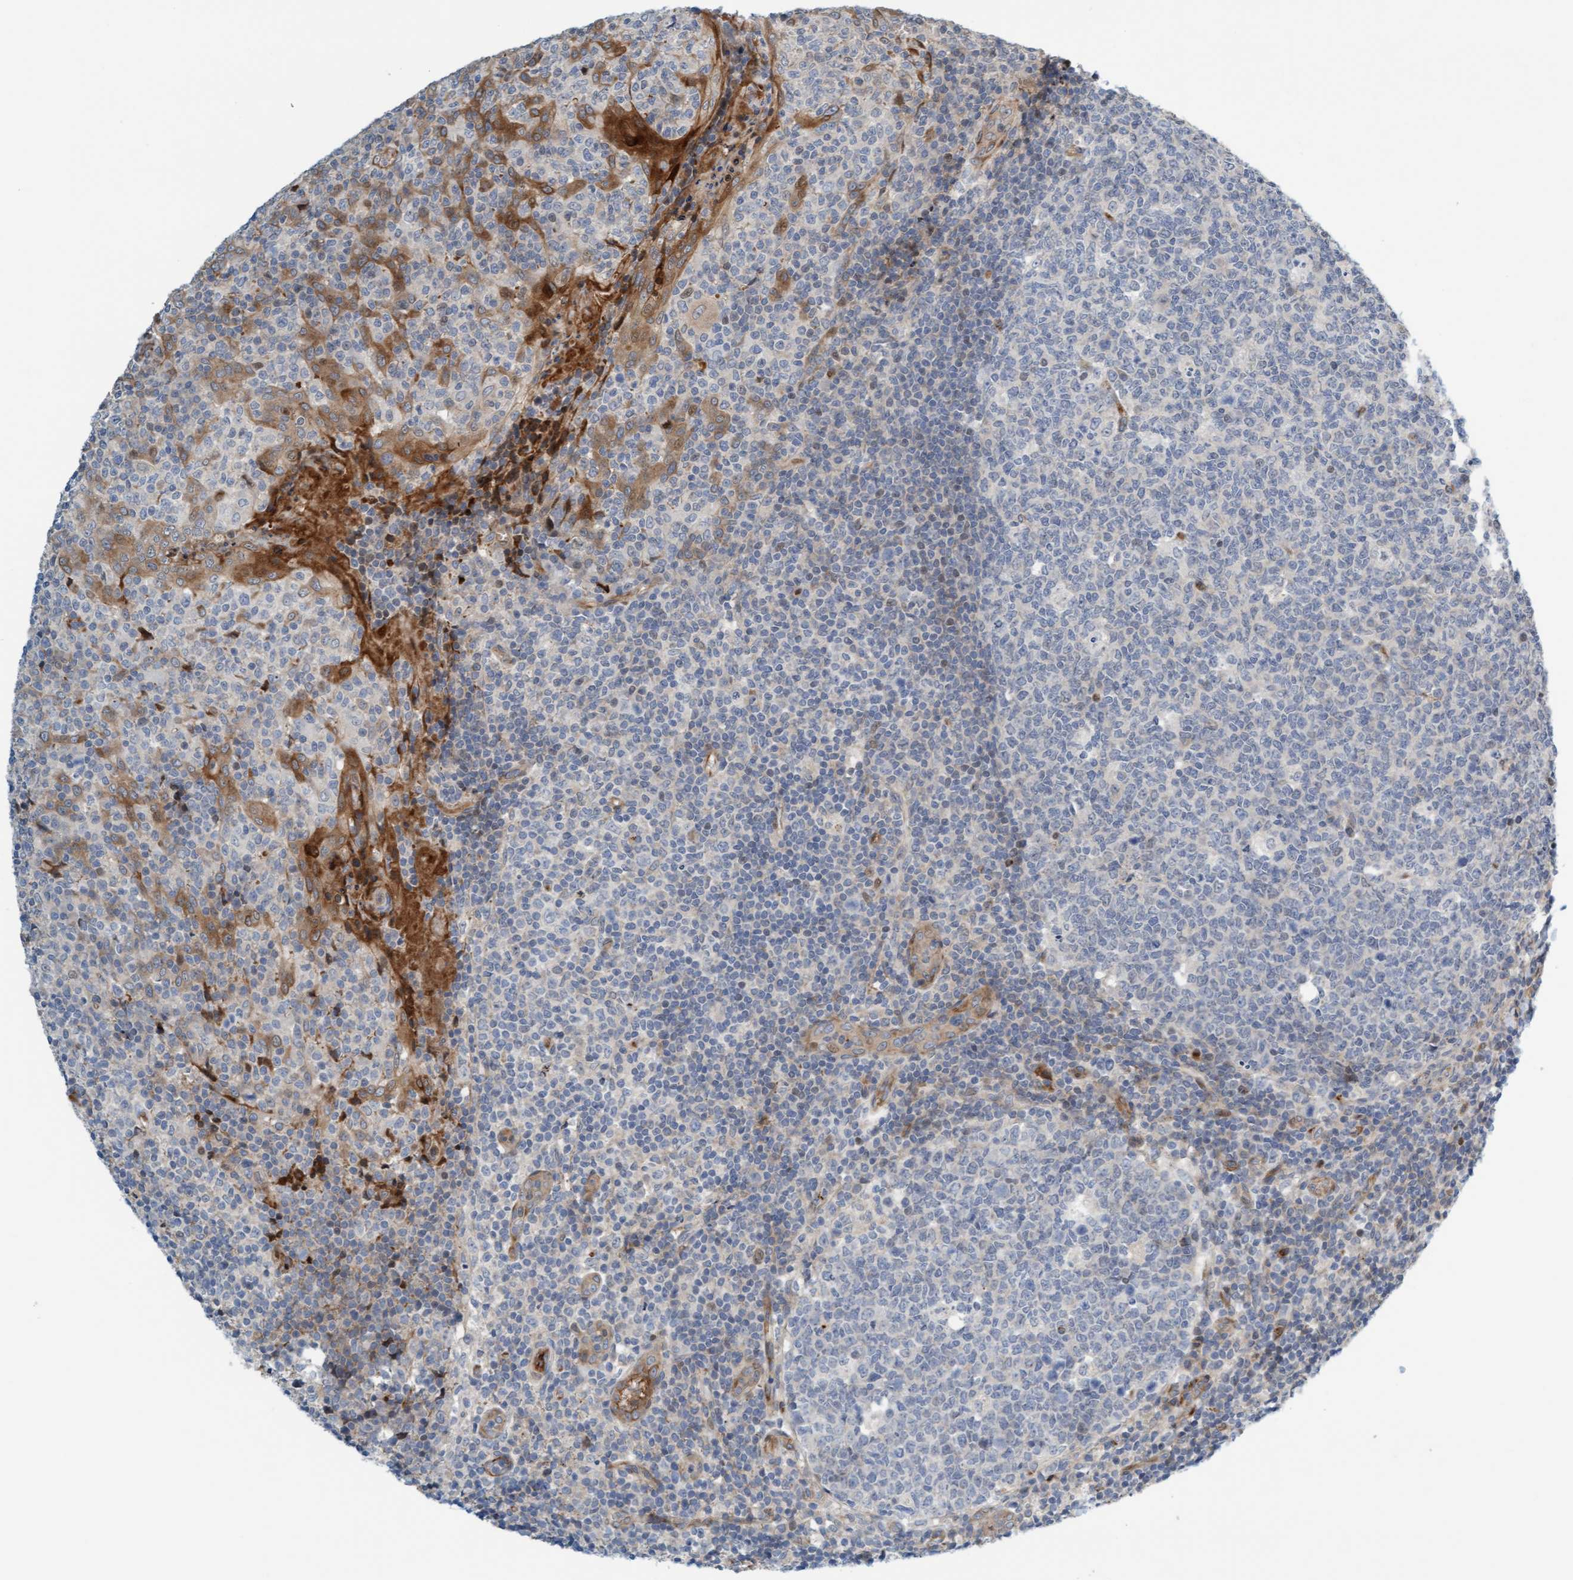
{"staining": {"intensity": "negative", "quantity": "none", "location": "none"}, "tissue": "tonsil", "cell_type": "Germinal center cells", "image_type": "normal", "snomed": [{"axis": "morphology", "description": "Normal tissue, NOS"}, {"axis": "topography", "description": "Tonsil"}], "caption": "The photomicrograph demonstrates no staining of germinal center cells in benign tonsil.", "gene": "EIF4EBP1", "patient": {"sex": "female", "age": 19}}